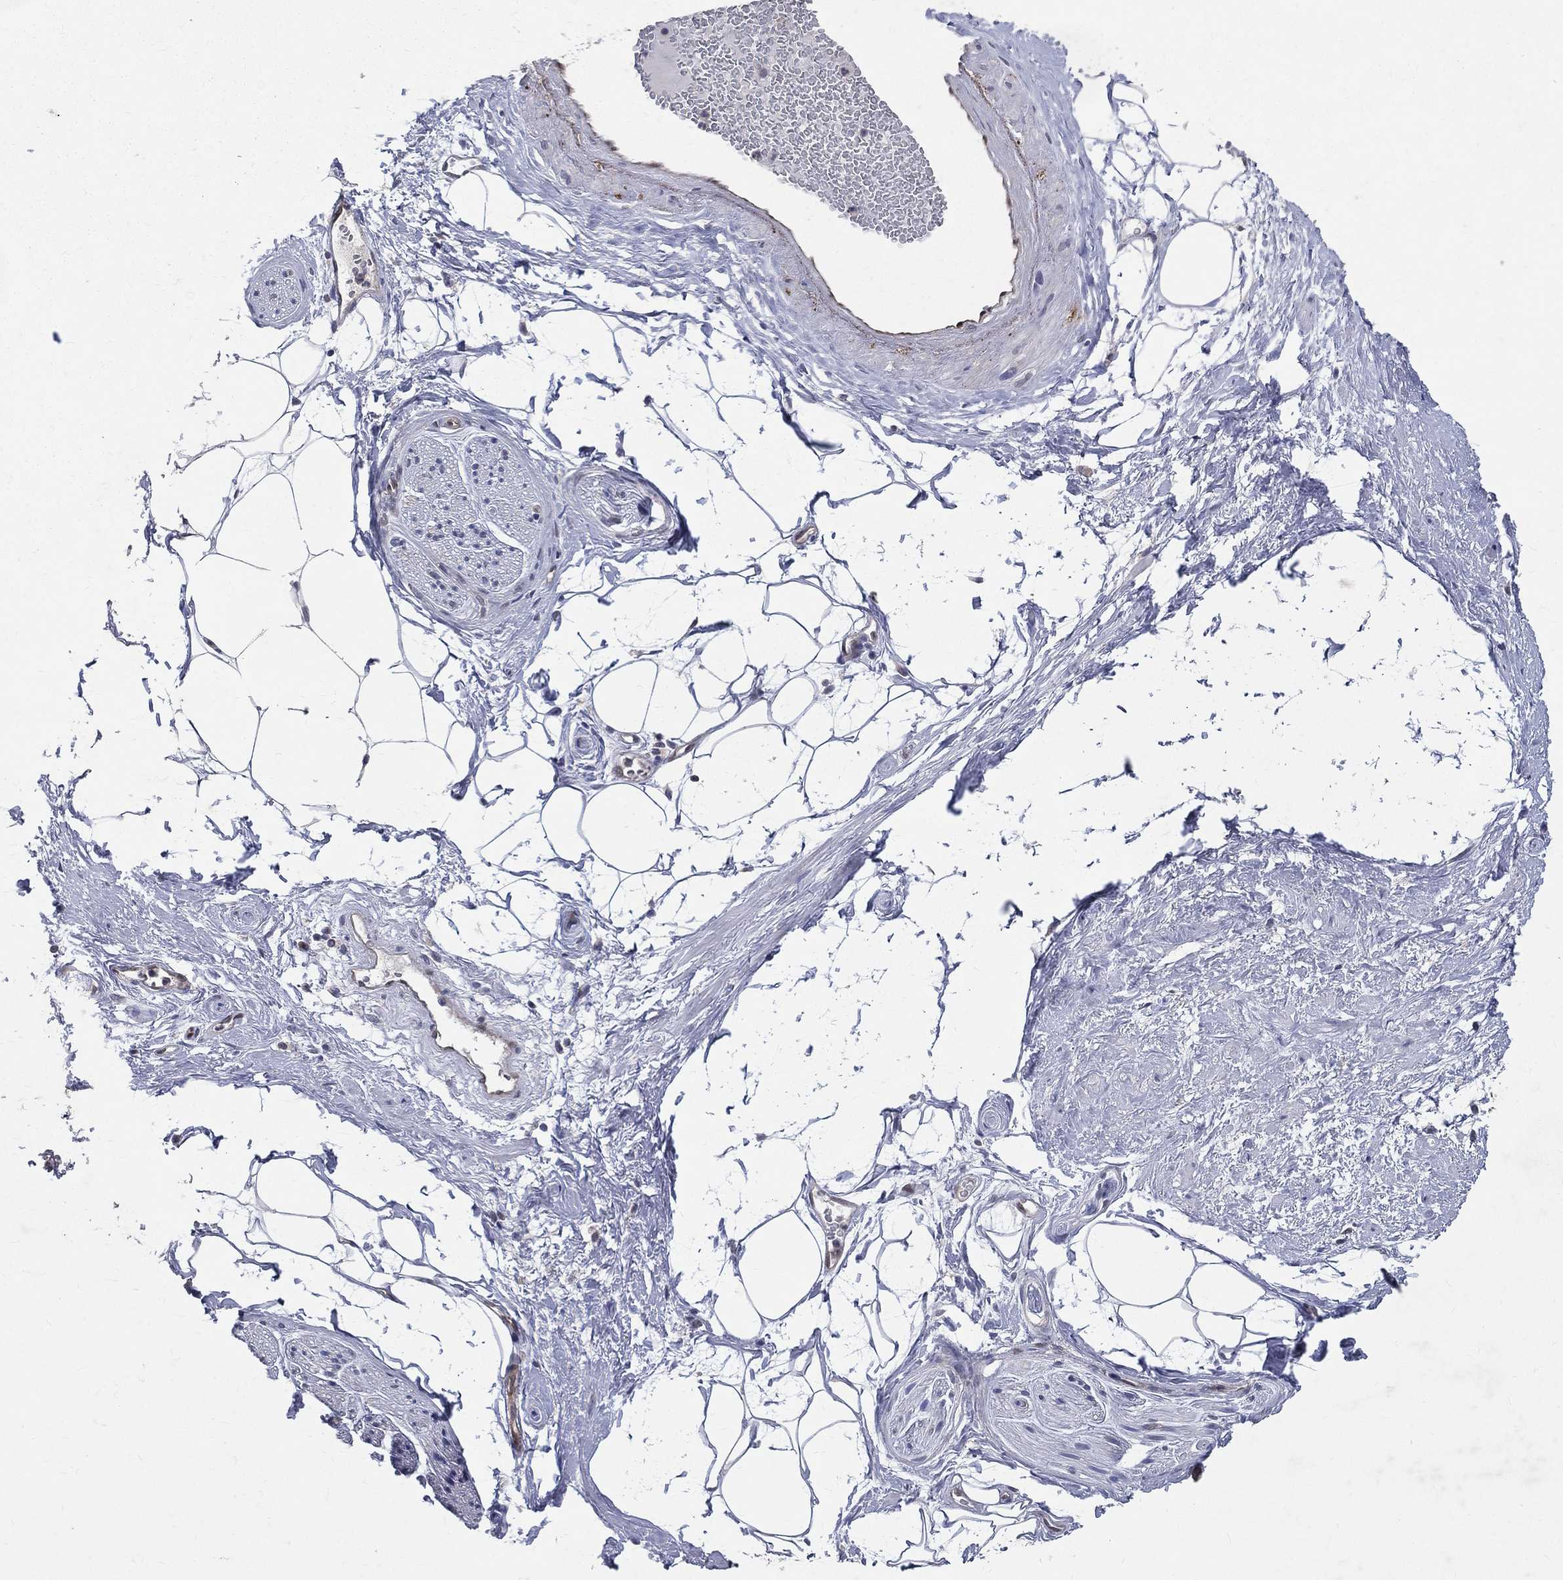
{"staining": {"intensity": "negative", "quantity": "none", "location": "none"}, "tissue": "adipose tissue", "cell_type": "Adipocytes", "image_type": "normal", "snomed": [{"axis": "morphology", "description": "Normal tissue, NOS"}, {"axis": "topography", "description": "Prostate"}, {"axis": "topography", "description": "Peripheral nerve tissue"}], "caption": "This is an immunohistochemistry (IHC) histopathology image of normal human adipose tissue. There is no staining in adipocytes.", "gene": "GMPR2", "patient": {"sex": "male", "age": 57}}